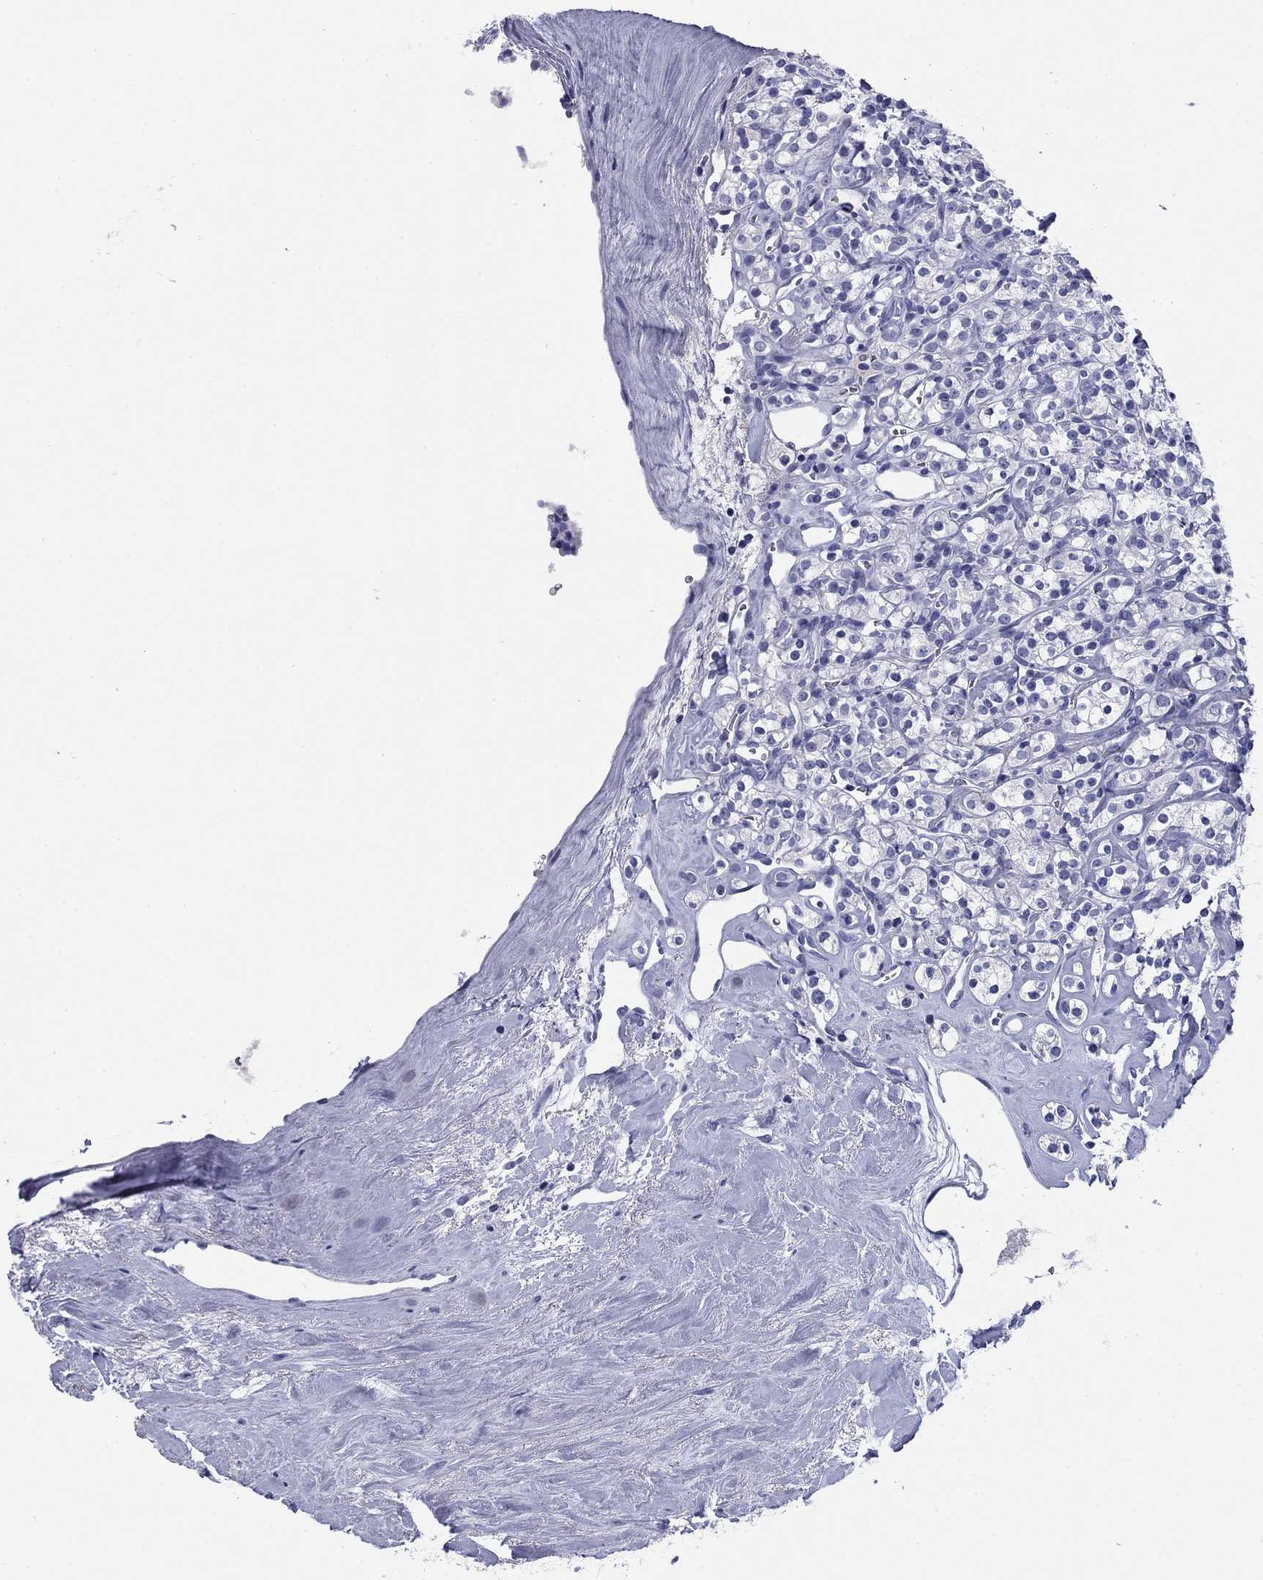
{"staining": {"intensity": "negative", "quantity": "none", "location": "none"}, "tissue": "renal cancer", "cell_type": "Tumor cells", "image_type": "cancer", "snomed": [{"axis": "morphology", "description": "Adenocarcinoma, NOS"}, {"axis": "topography", "description": "Kidney"}], "caption": "DAB immunohistochemical staining of renal cancer (adenocarcinoma) demonstrates no significant positivity in tumor cells.", "gene": "ABCC2", "patient": {"sex": "male", "age": 77}}